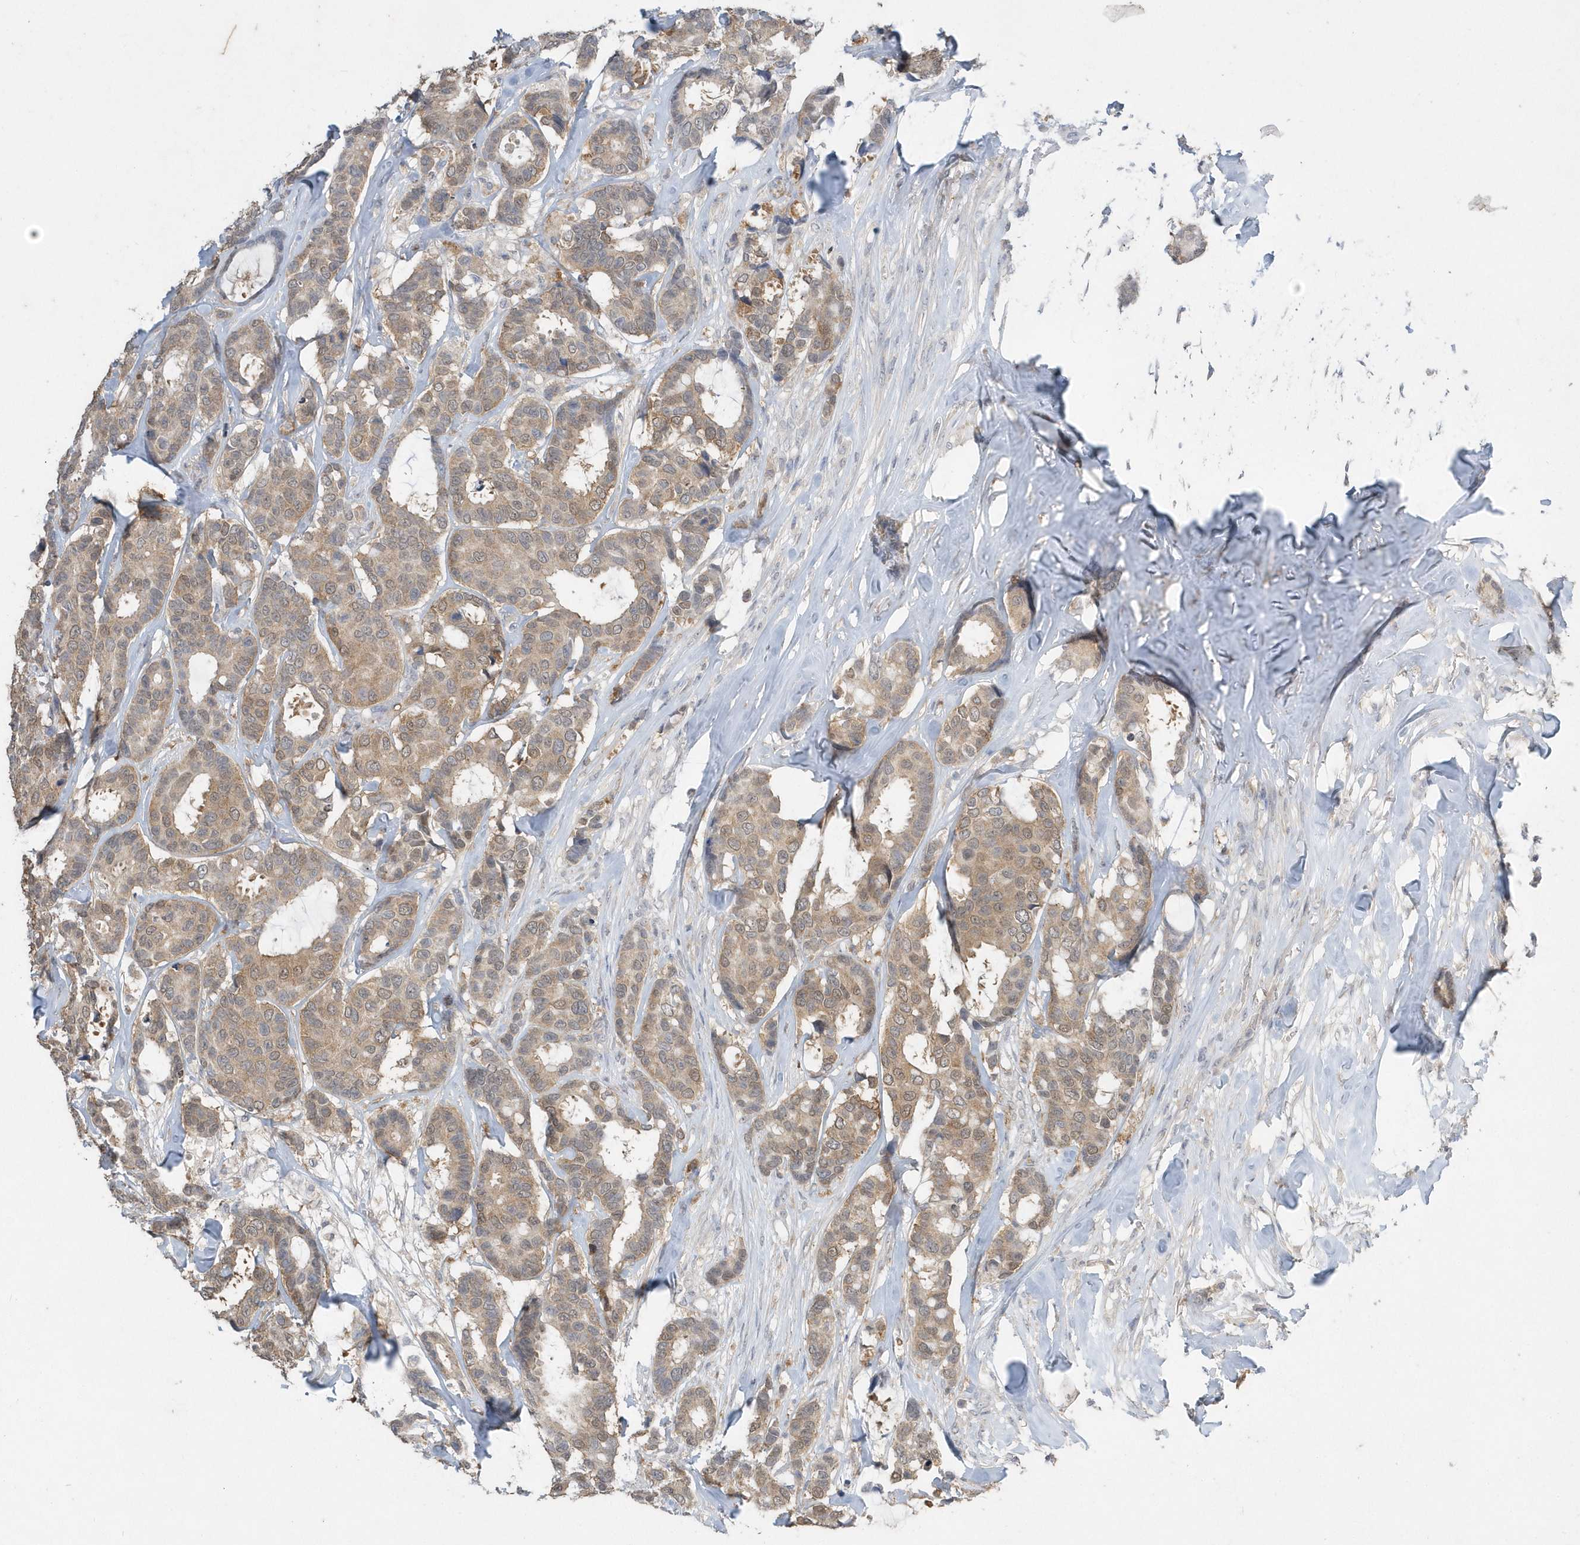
{"staining": {"intensity": "moderate", "quantity": ">75%", "location": "cytoplasmic/membranous,nuclear"}, "tissue": "breast cancer", "cell_type": "Tumor cells", "image_type": "cancer", "snomed": [{"axis": "morphology", "description": "Duct carcinoma"}, {"axis": "topography", "description": "Breast"}], "caption": "A high-resolution photomicrograph shows immunohistochemistry staining of infiltrating ductal carcinoma (breast), which reveals moderate cytoplasmic/membranous and nuclear positivity in about >75% of tumor cells.", "gene": "AKR7A2", "patient": {"sex": "female", "age": 87}}